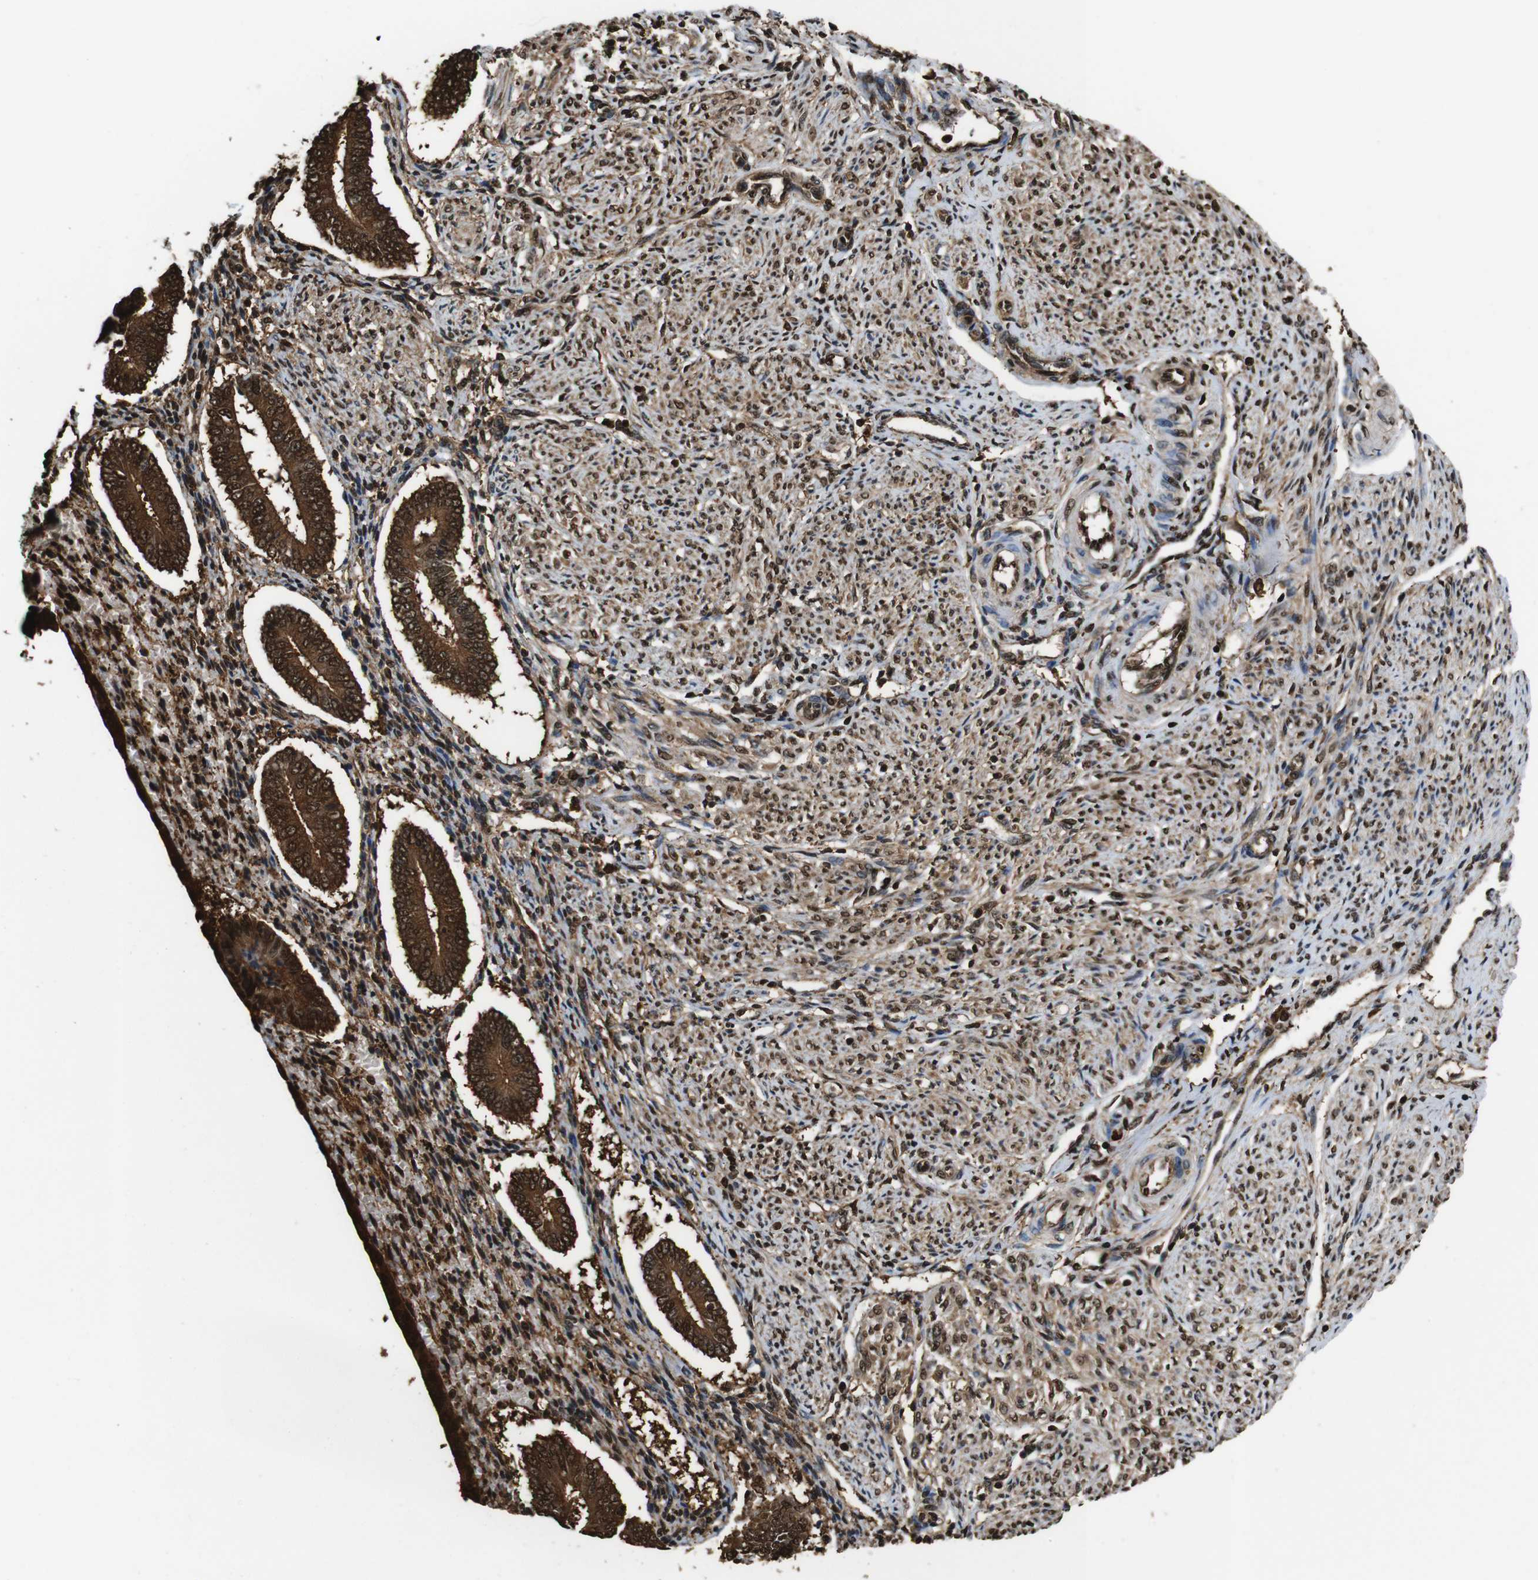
{"staining": {"intensity": "strong", "quantity": ">75%", "location": "cytoplasmic/membranous,nuclear"}, "tissue": "endometrium", "cell_type": "Cells in endometrial stroma", "image_type": "normal", "snomed": [{"axis": "morphology", "description": "Normal tissue, NOS"}, {"axis": "topography", "description": "Endometrium"}], "caption": "A high amount of strong cytoplasmic/membranous,nuclear positivity is present in approximately >75% of cells in endometrial stroma in benign endometrium. (IHC, brightfield microscopy, high magnification).", "gene": "VCP", "patient": {"sex": "female", "age": 42}}